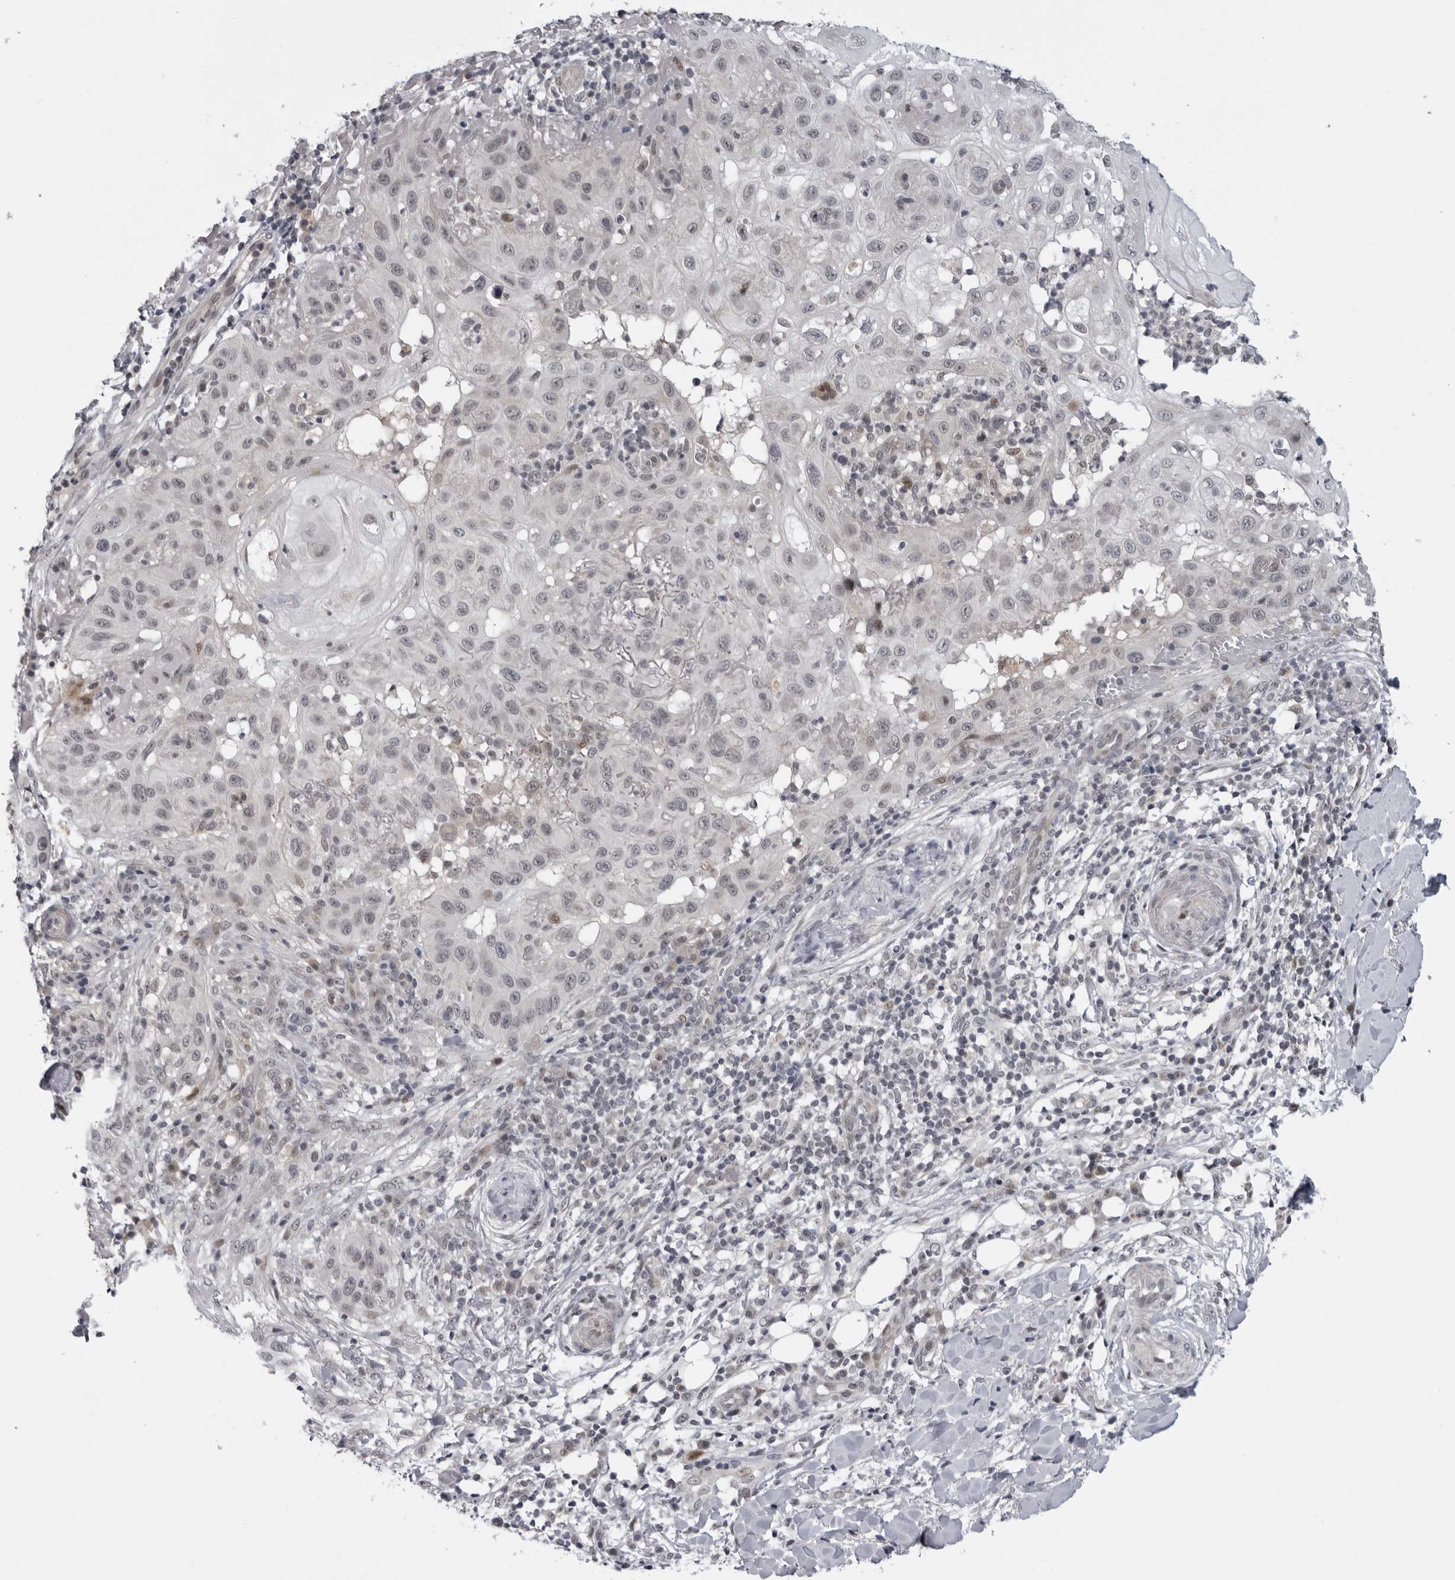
{"staining": {"intensity": "negative", "quantity": "none", "location": "none"}, "tissue": "skin cancer", "cell_type": "Tumor cells", "image_type": "cancer", "snomed": [{"axis": "morphology", "description": "Normal tissue, NOS"}, {"axis": "morphology", "description": "Squamous cell carcinoma, NOS"}, {"axis": "topography", "description": "Skin"}], "caption": "Immunohistochemistry (IHC) image of skin cancer (squamous cell carcinoma) stained for a protein (brown), which exhibits no positivity in tumor cells.", "gene": "ALPK2", "patient": {"sex": "female", "age": 96}}